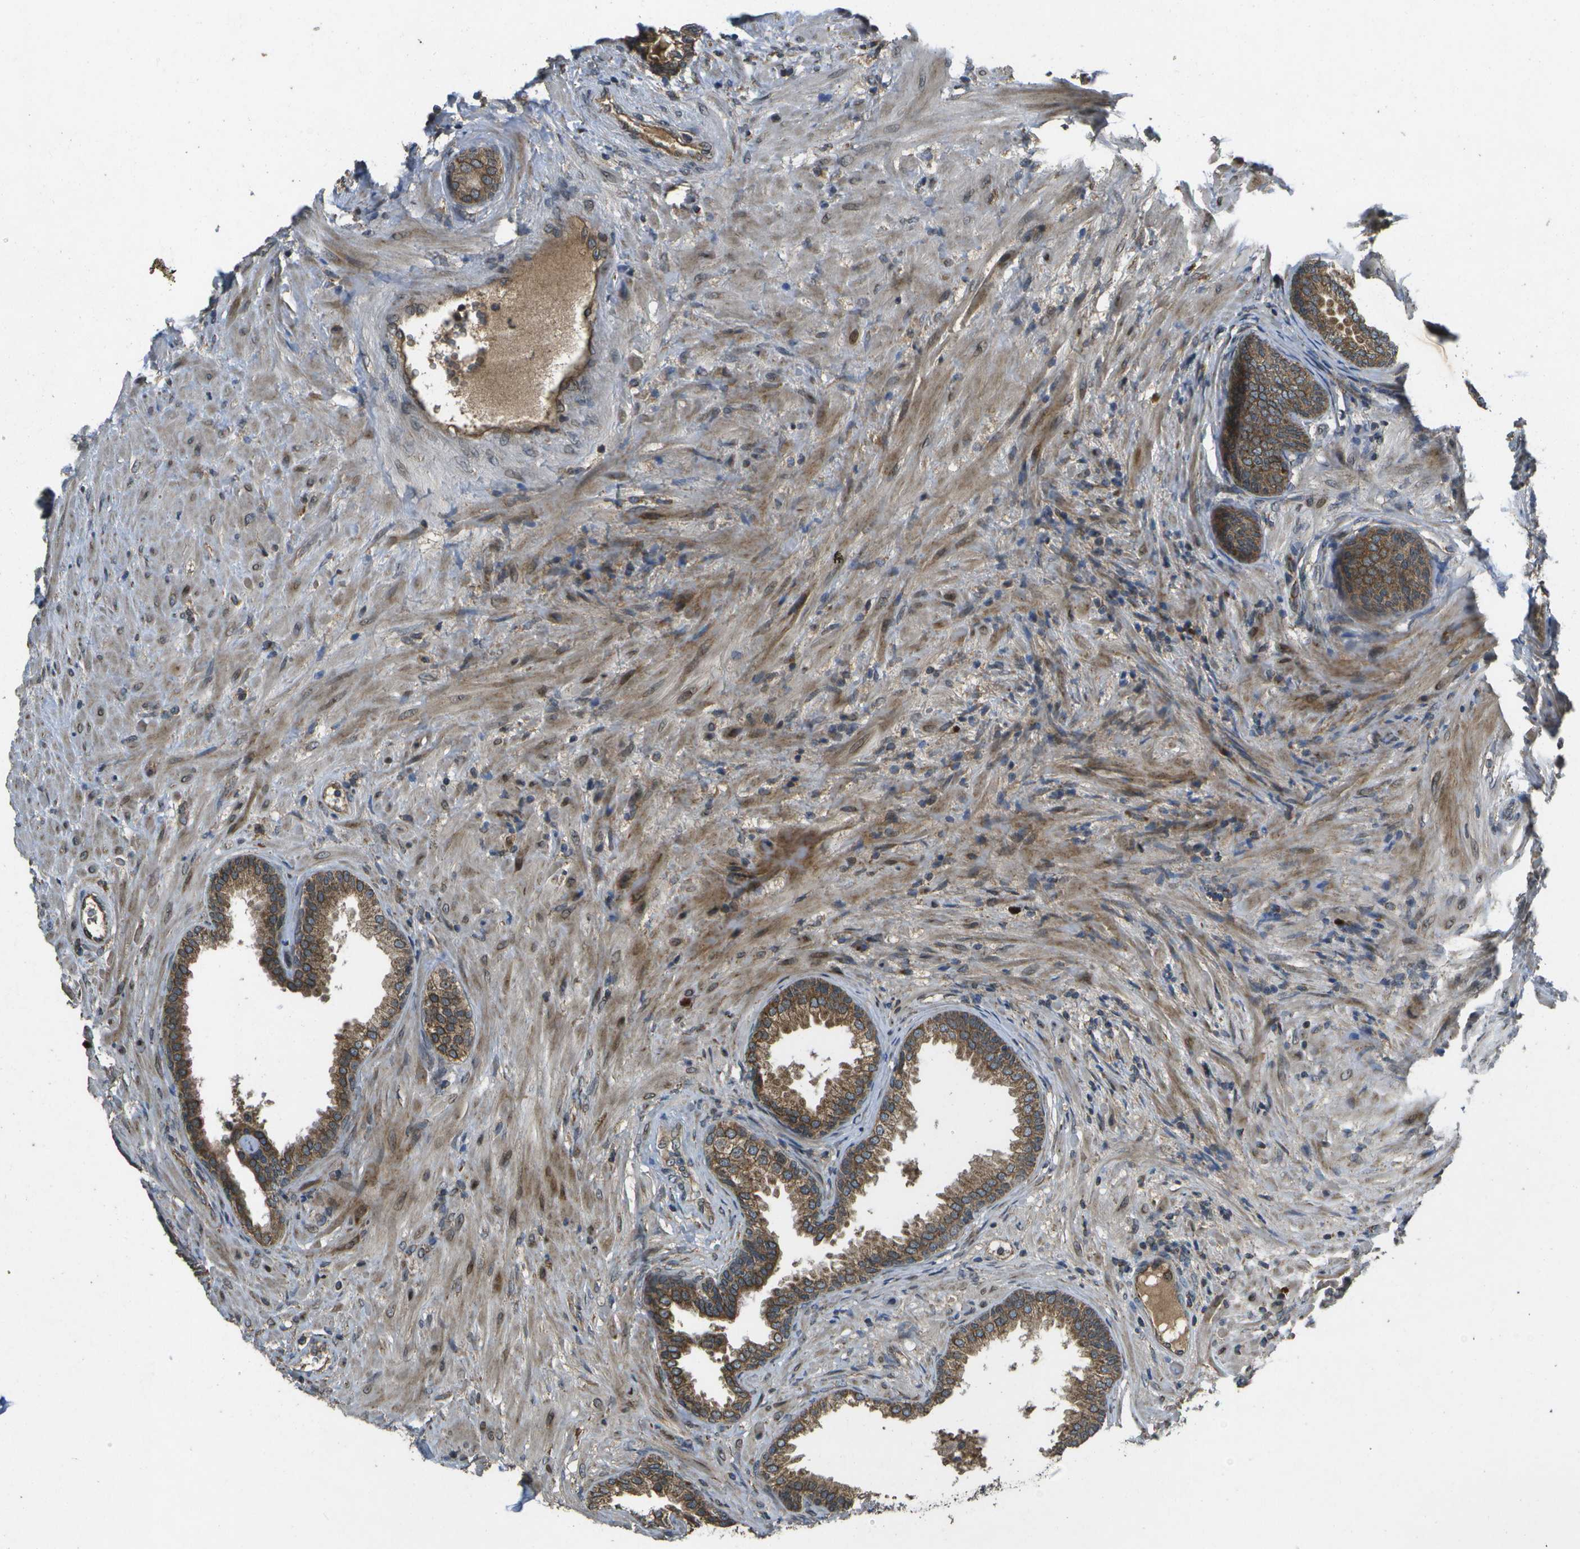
{"staining": {"intensity": "moderate", "quantity": ">75%", "location": "cytoplasmic/membranous"}, "tissue": "prostate", "cell_type": "Glandular cells", "image_type": "normal", "snomed": [{"axis": "morphology", "description": "Normal tissue, NOS"}, {"axis": "topography", "description": "Prostate"}], "caption": "The photomicrograph displays a brown stain indicating the presence of a protein in the cytoplasmic/membranous of glandular cells in prostate. The protein of interest is shown in brown color, while the nuclei are stained blue.", "gene": "HFE", "patient": {"sex": "male", "age": 76}}